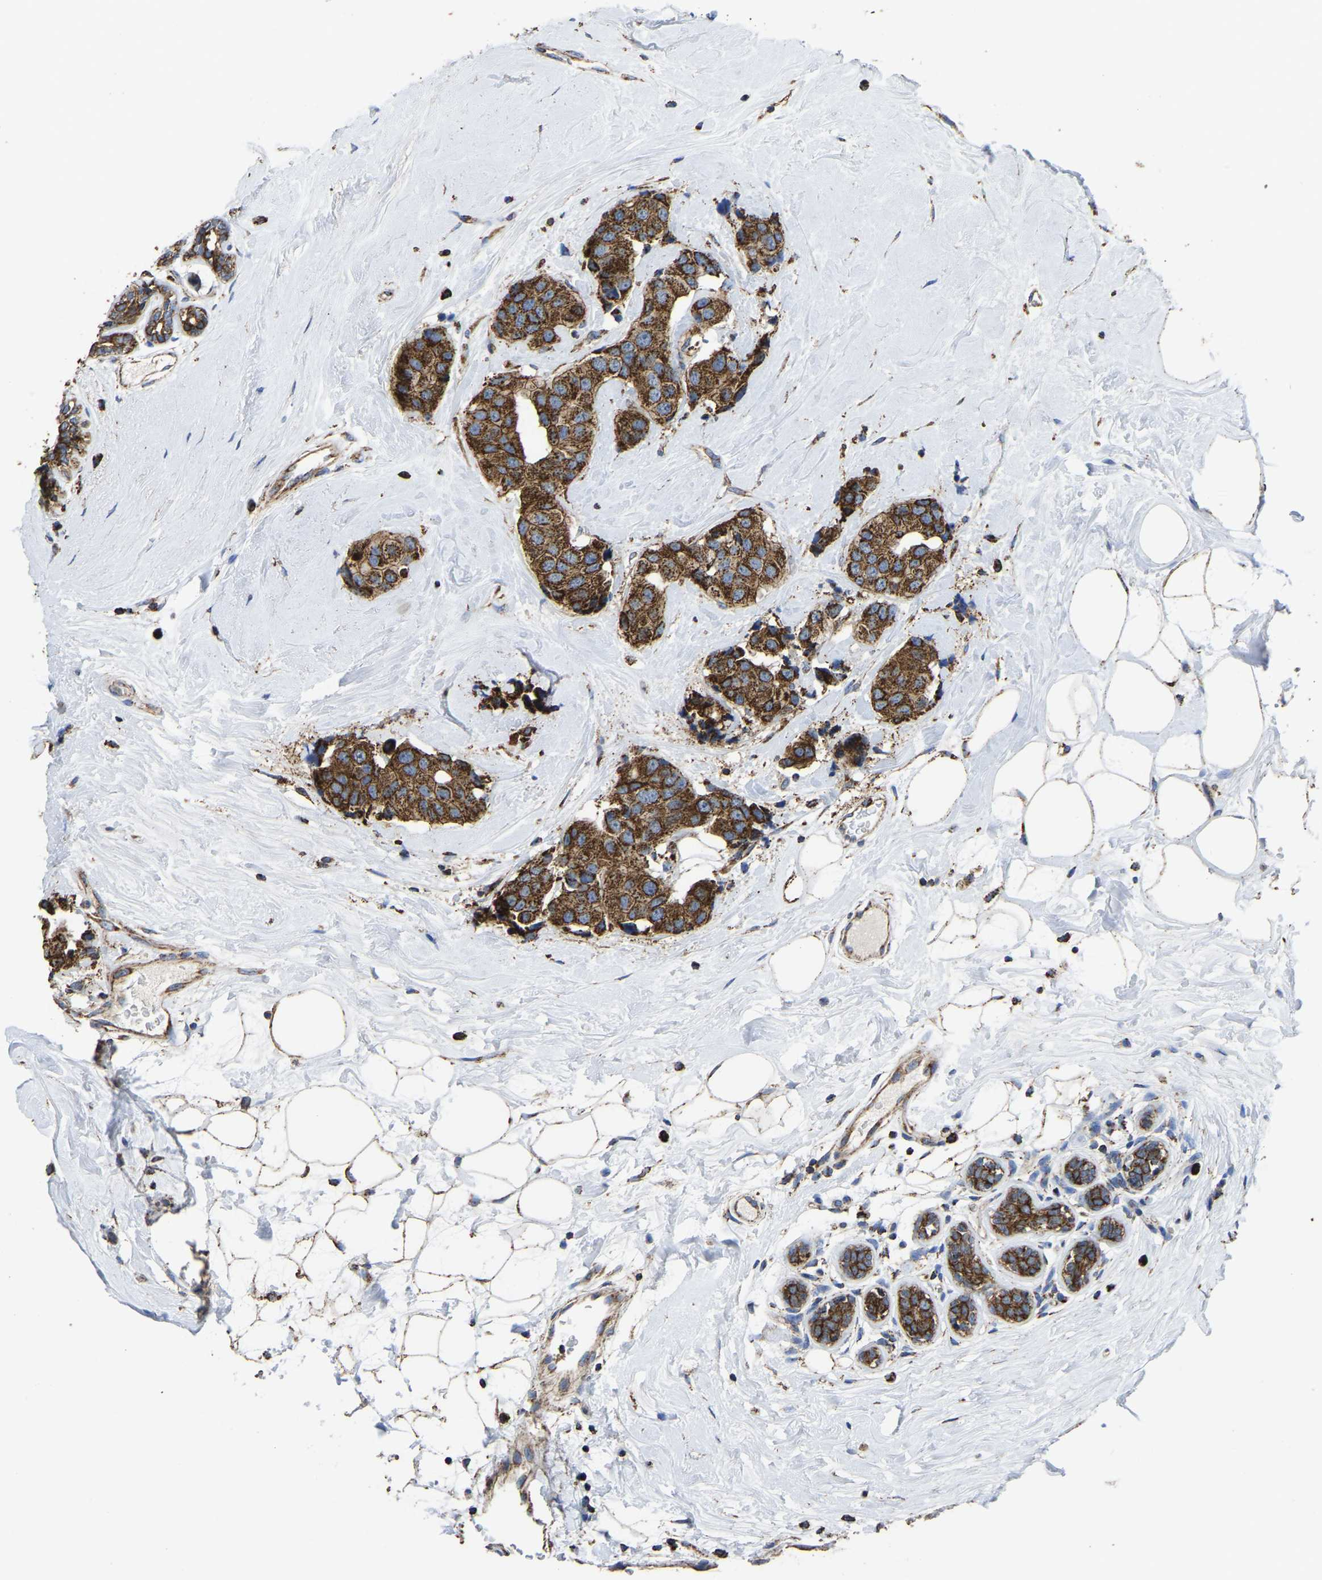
{"staining": {"intensity": "strong", "quantity": ">75%", "location": "cytoplasmic/membranous"}, "tissue": "breast cancer", "cell_type": "Tumor cells", "image_type": "cancer", "snomed": [{"axis": "morphology", "description": "Normal tissue, NOS"}, {"axis": "morphology", "description": "Duct carcinoma"}, {"axis": "topography", "description": "Breast"}], "caption": "Strong cytoplasmic/membranous staining for a protein is present in about >75% of tumor cells of breast cancer using IHC.", "gene": "ETFA", "patient": {"sex": "female", "age": 39}}